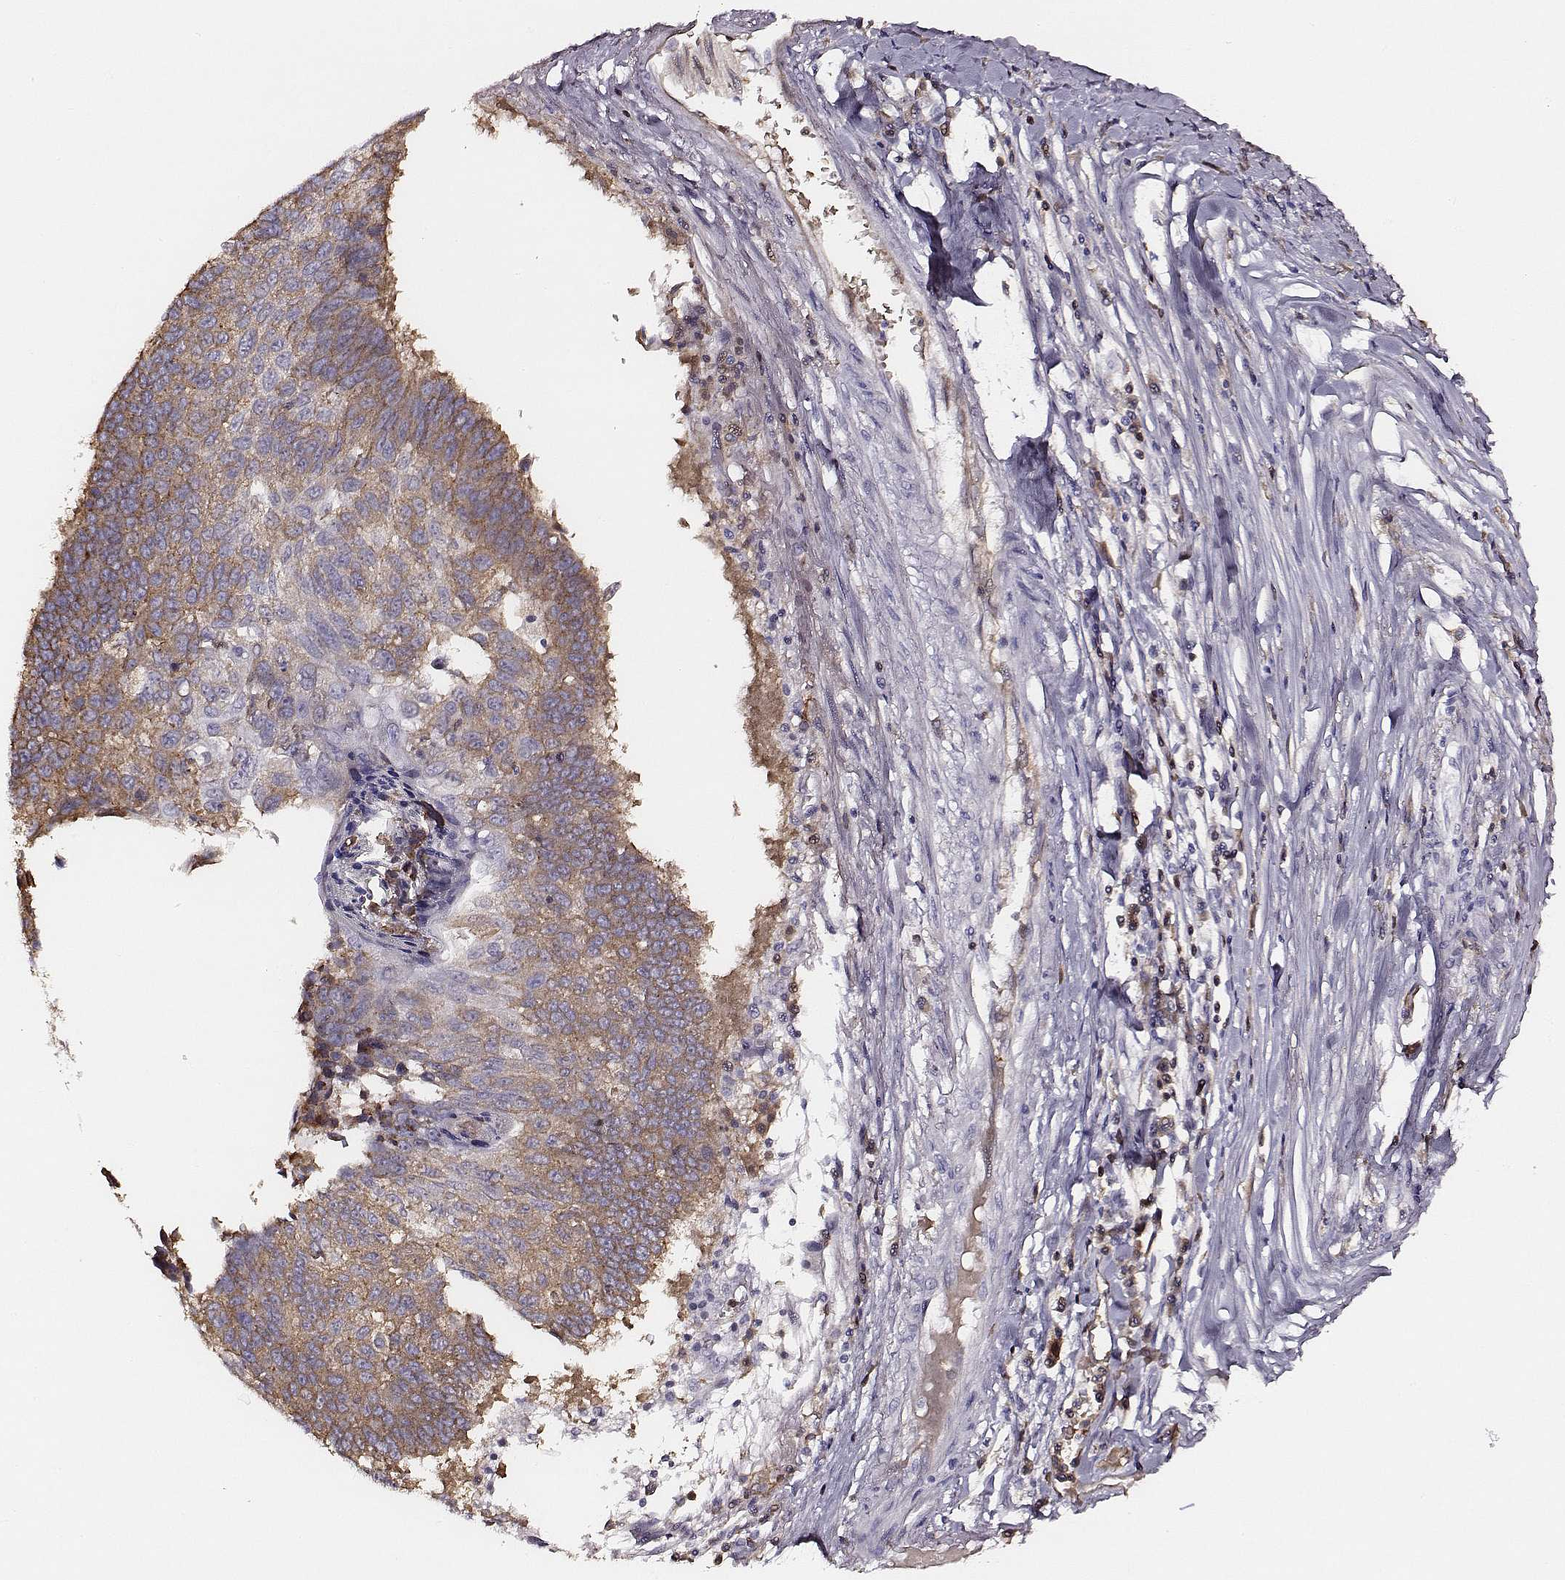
{"staining": {"intensity": "moderate", "quantity": ">75%", "location": "cytoplasmic/membranous"}, "tissue": "lung cancer", "cell_type": "Tumor cells", "image_type": "cancer", "snomed": [{"axis": "morphology", "description": "Squamous cell carcinoma, NOS"}, {"axis": "topography", "description": "Lung"}], "caption": "Brown immunohistochemical staining in squamous cell carcinoma (lung) reveals moderate cytoplasmic/membranous positivity in approximately >75% of tumor cells.", "gene": "TF", "patient": {"sex": "male", "age": 73}}